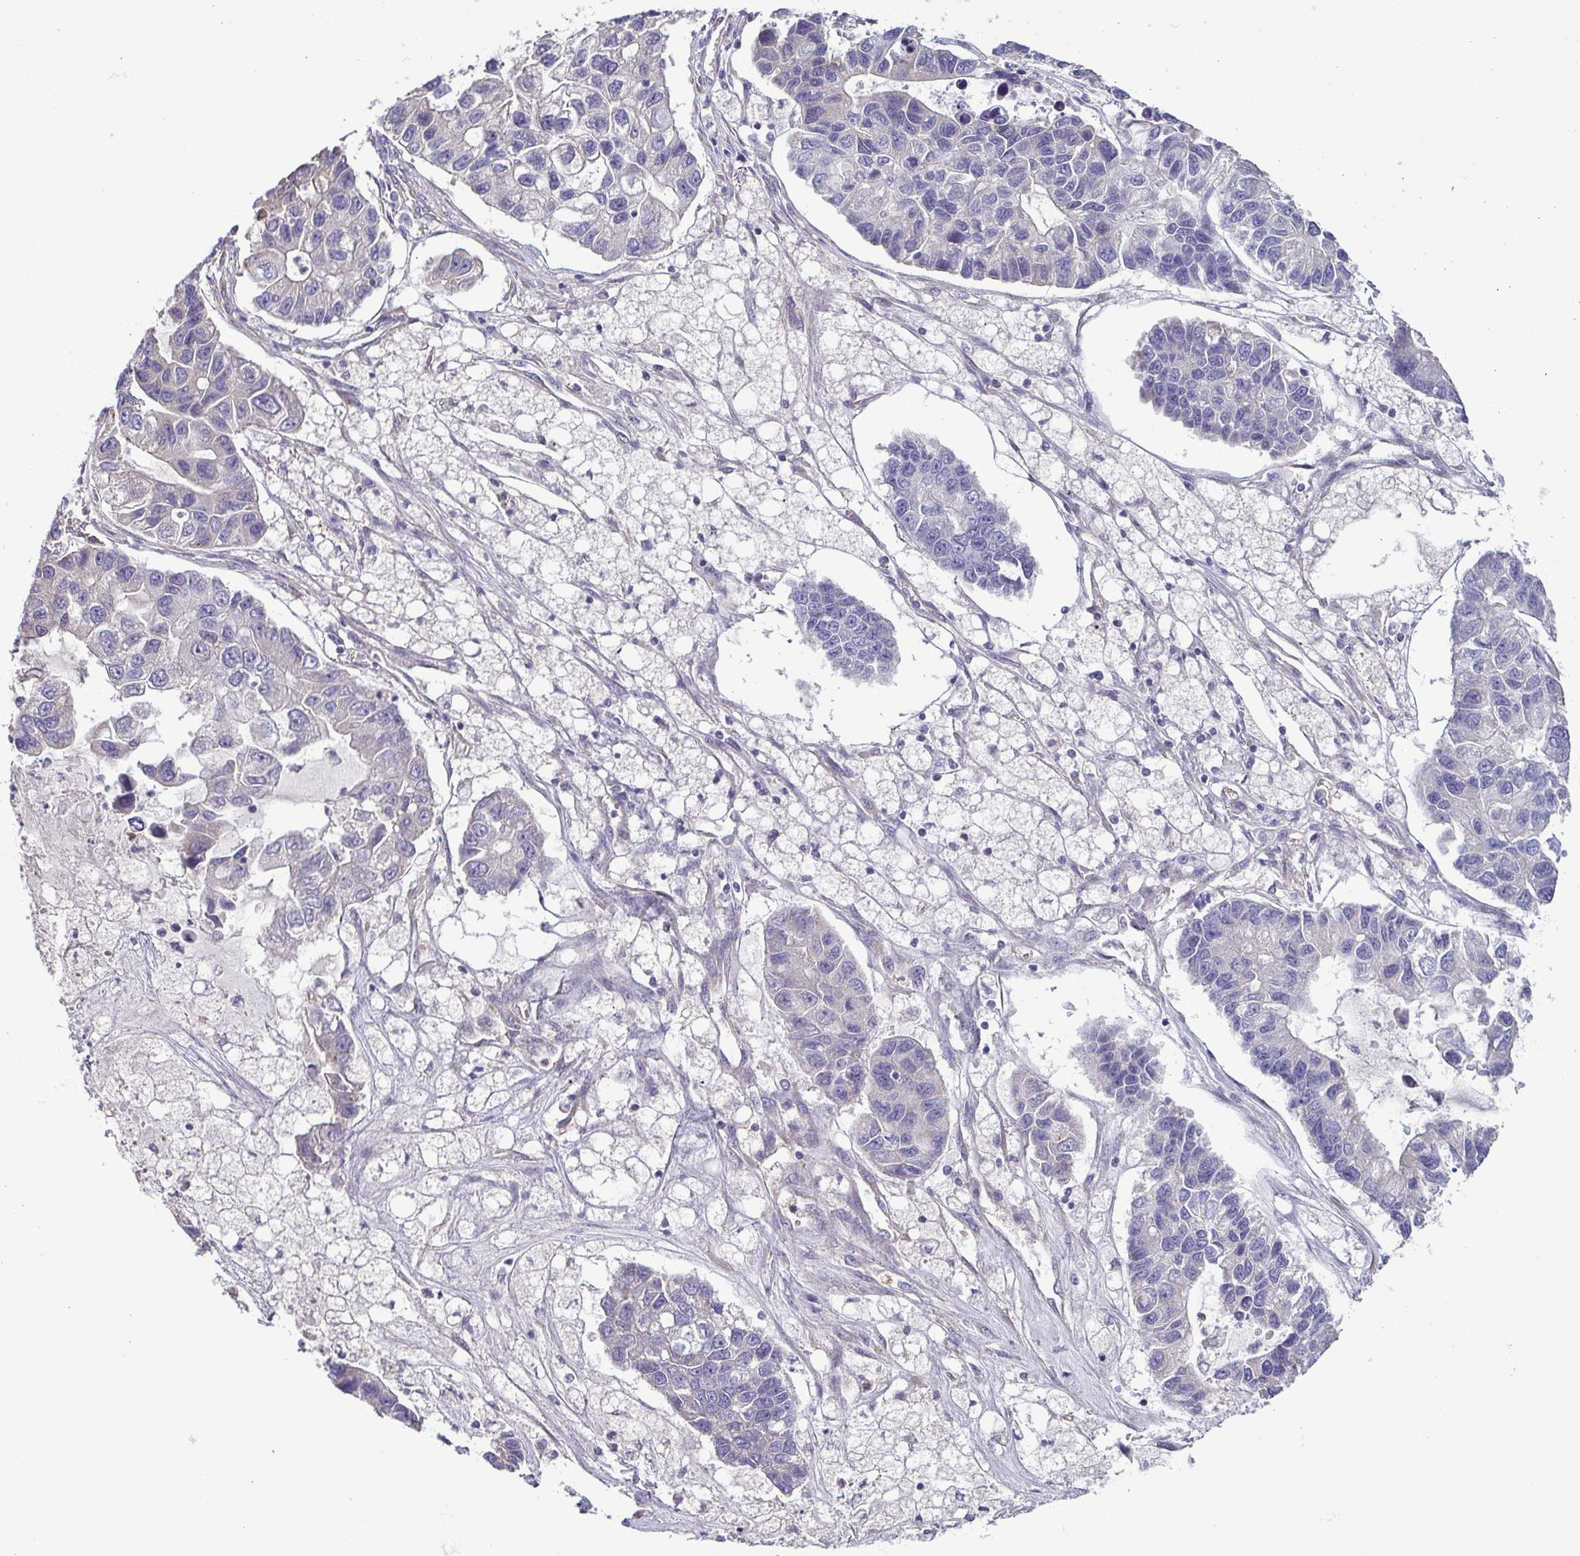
{"staining": {"intensity": "negative", "quantity": "none", "location": "none"}, "tissue": "lung cancer", "cell_type": "Tumor cells", "image_type": "cancer", "snomed": [{"axis": "morphology", "description": "Adenocarcinoma, NOS"}, {"axis": "topography", "description": "Bronchus"}, {"axis": "topography", "description": "Lung"}], "caption": "Immunohistochemistry of human lung cancer (adenocarcinoma) displays no positivity in tumor cells.", "gene": "MYL10", "patient": {"sex": "female", "age": 51}}